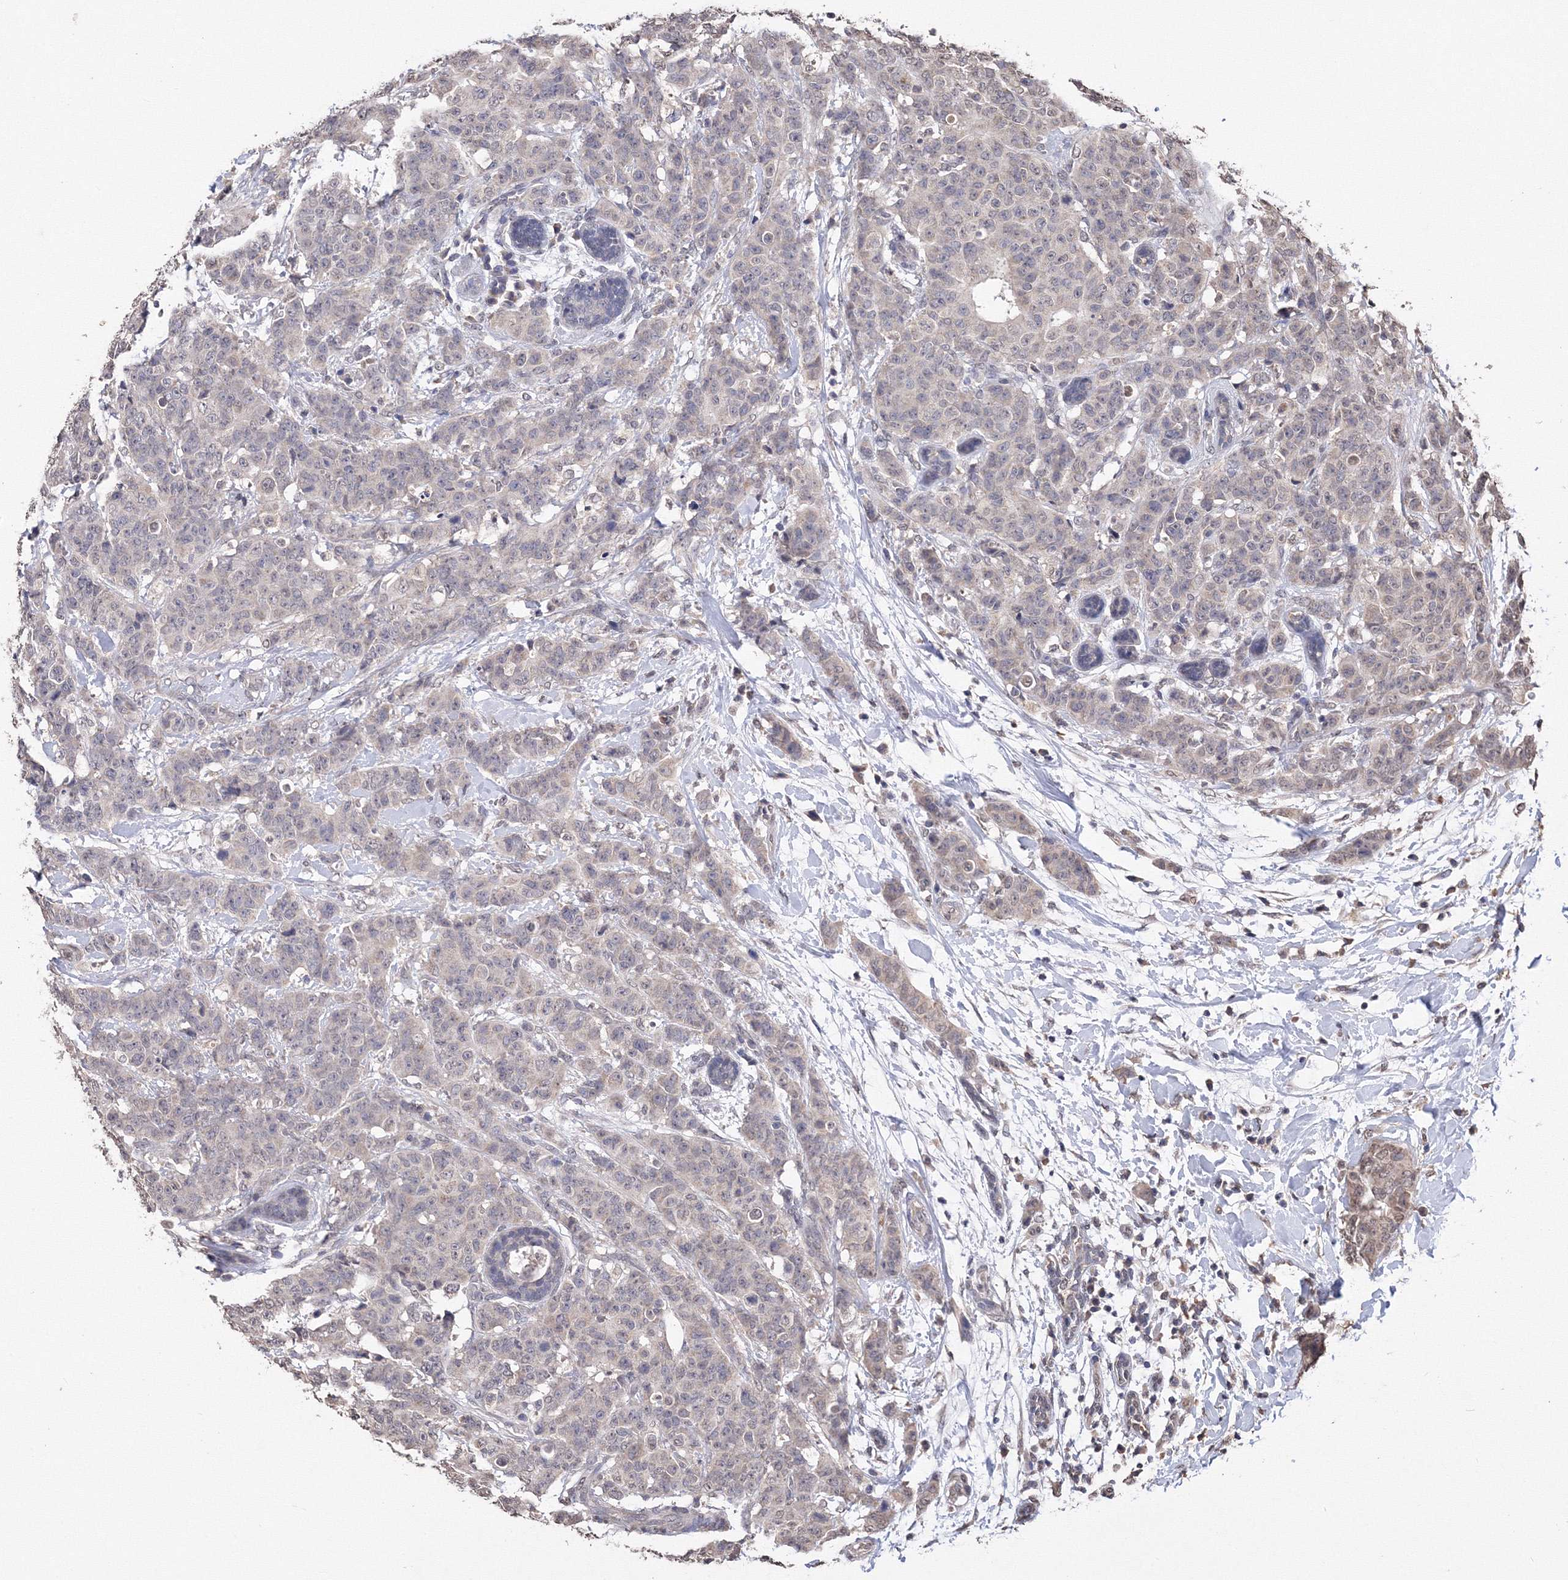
{"staining": {"intensity": "negative", "quantity": "none", "location": "none"}, "tissue": "breast cancer", "cell_type": "Tumor cells", "image_type": "cancer", "snomed": [{"axis": "morphology", "description": "Normal tissue, NOS"}, {"axis": "morphology", "description": "Duct carcinoma"}, {"axis": "topography", "description": "Breast"}], "caption": "High power microscopy image of an IHC histopathology image of breast cancer, revealing no significant expression in tumor cells. (DAB (3,3'-diaminobenzidine) immunohistochemistry (IHC) visualized using brightfield microscopy, high magnification).", "gene": "GPN1", "patient": {"sex": "female", "age": 40}}